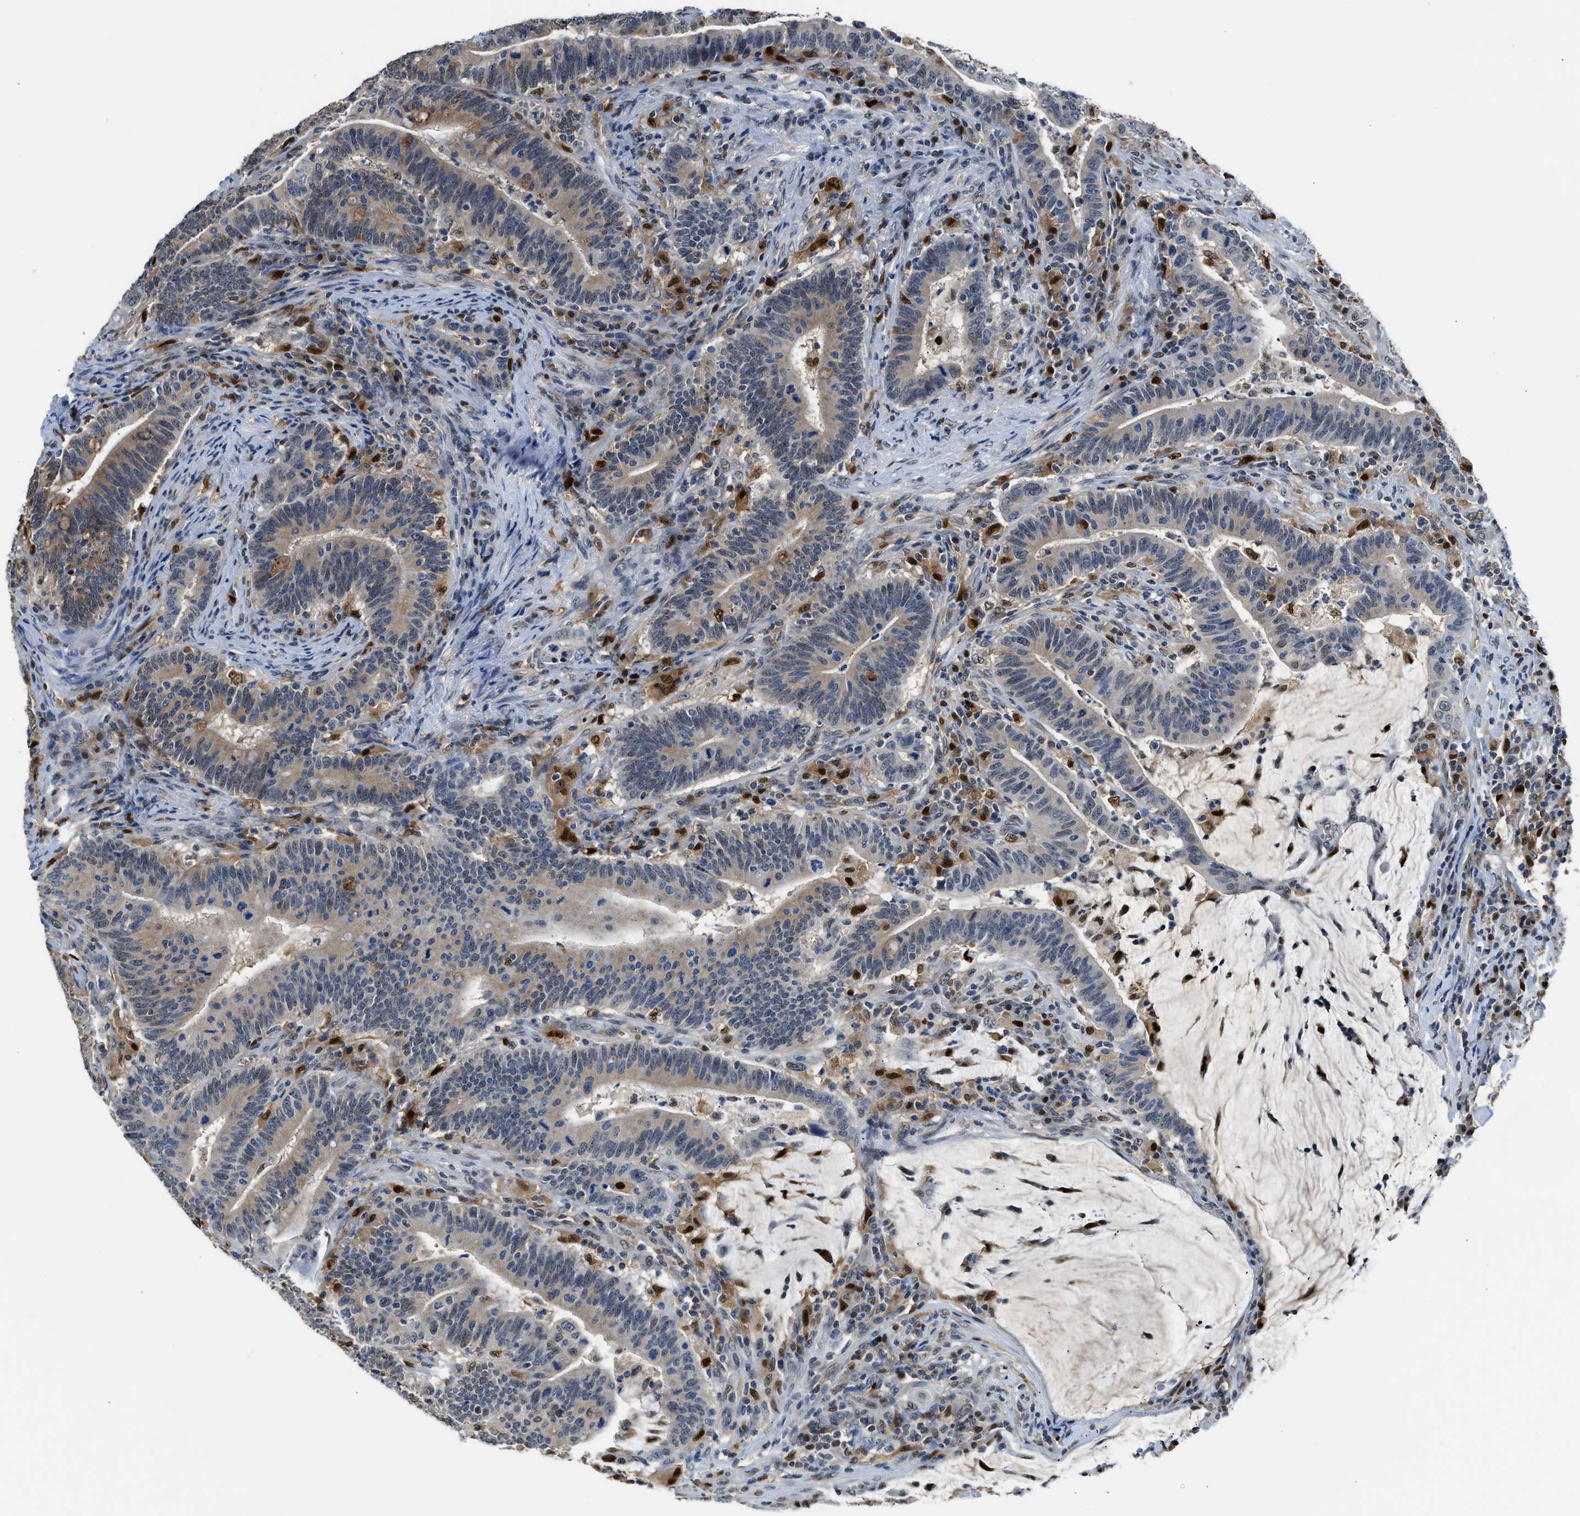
{"staining": {"intensity": "weak", "quantity": "25%-75%", "location": "cytoplasmic/membranous"}, "tissue": "colorectal cancer", "cell_type": "Tumor cells", "image_type": "cancer", "snomed": [{"axis": "morphology", "description": "Adenocarcinoma, NOS"}, {"axis": "topography", "description": "Colon"}], "caption": "Weak cytoplasmic/membranous staining for a protein is appreciated in about 25%-75% of tumor cells of colorectal adenocarcinoma using immunohistochemistry (IHC).", "gene": "ALX1", "patient": {"sex": "female", "age": 66}}